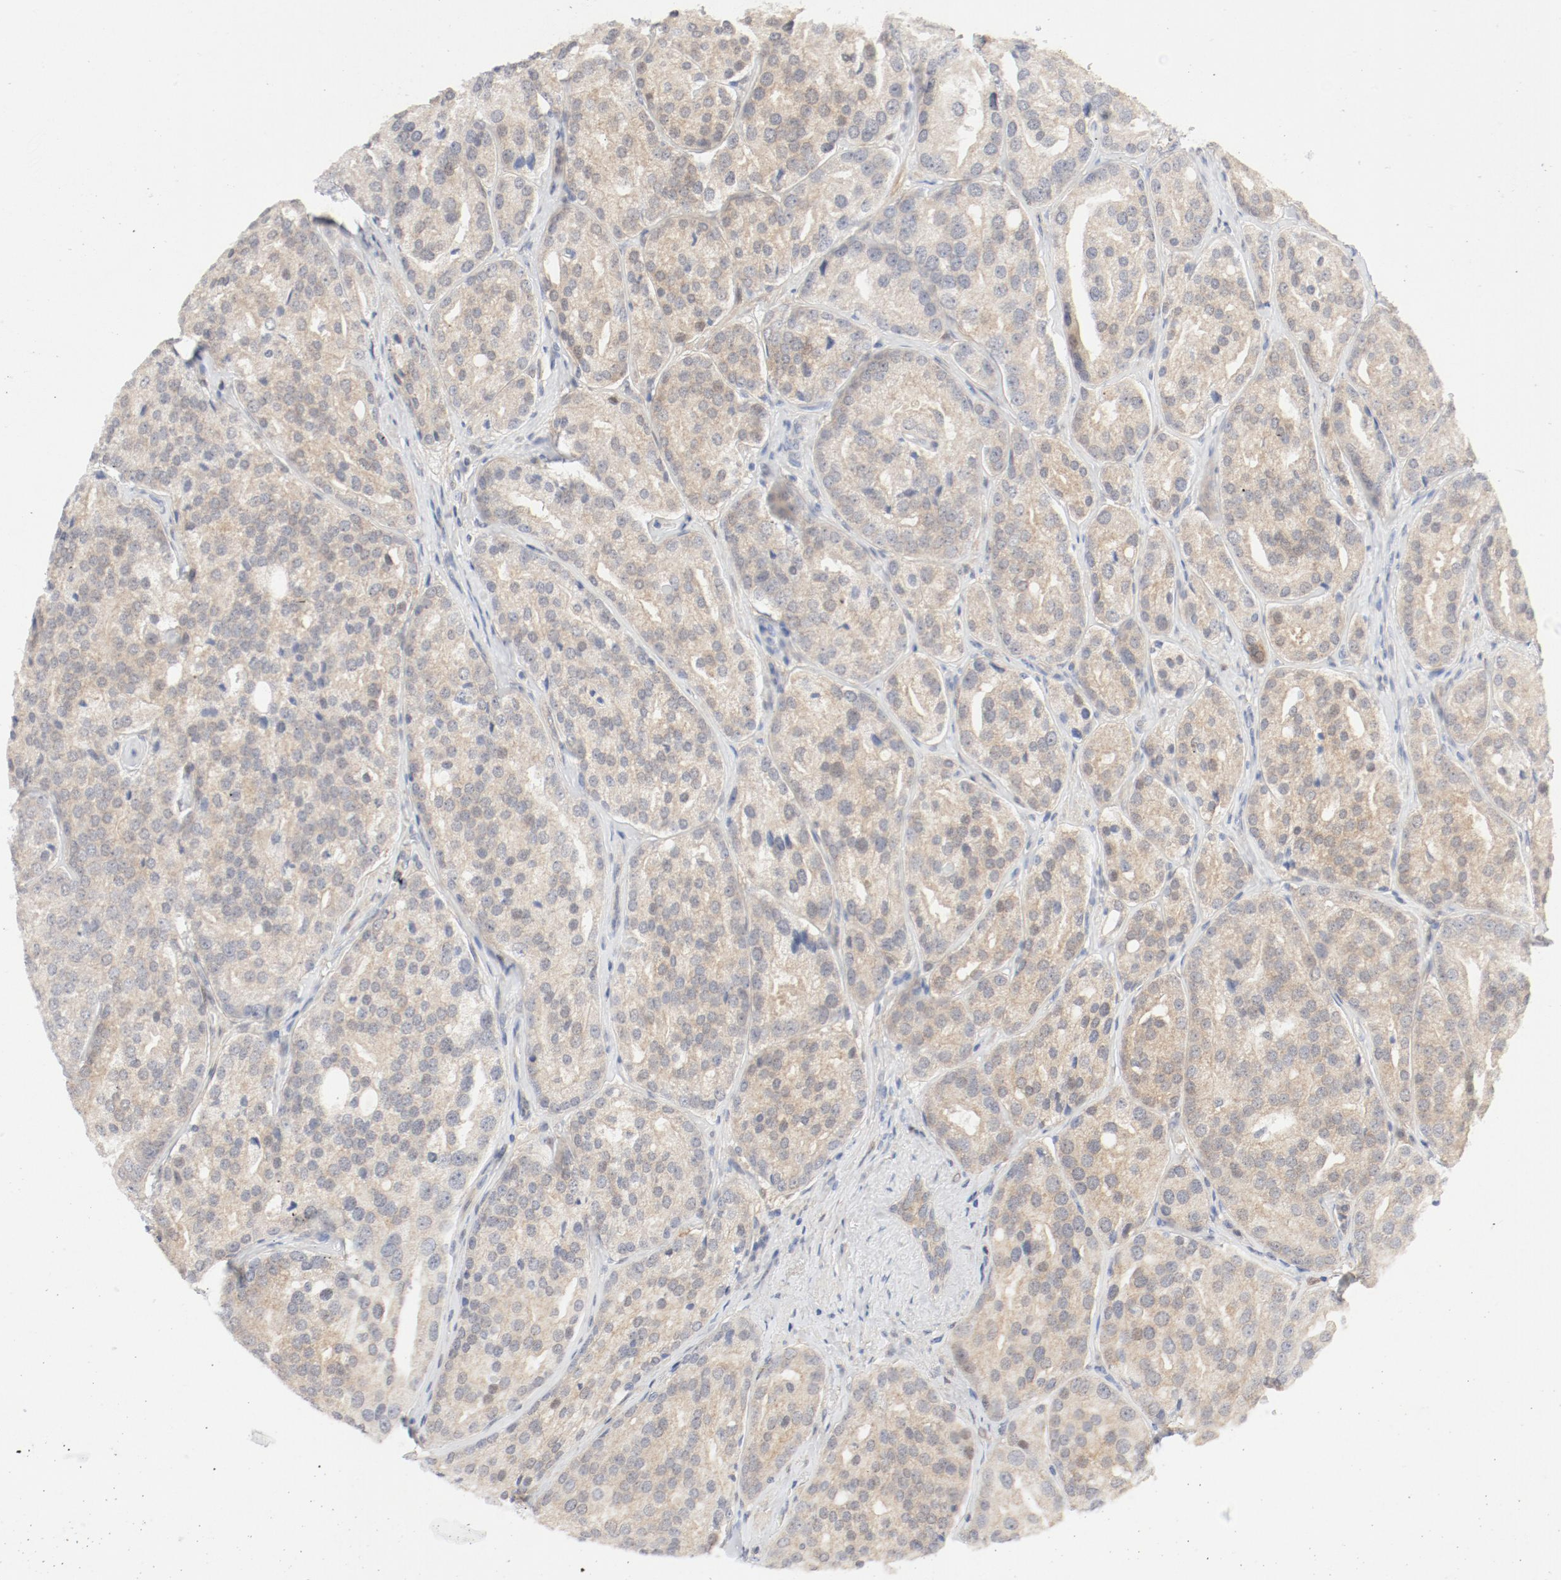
{"staining": {"intensity": "weak", "quantity": ">75%", "location": "cytoplasmic/membranous"}, "tissue": "prostate cancer", "cell_type": "Tumor cells", "image_type": "cancer", "snomed": [{"axis": "morphology", "description": "Adenocarcinoma, High grade"}, {"axis": "topography", "description": "Prostate"}], "caption": "Prostate cancer stained with a protein marker reveals weak staining in tumor cells.", "gene": "PGM1", "patient": {"sex": "male", "age": 64}}